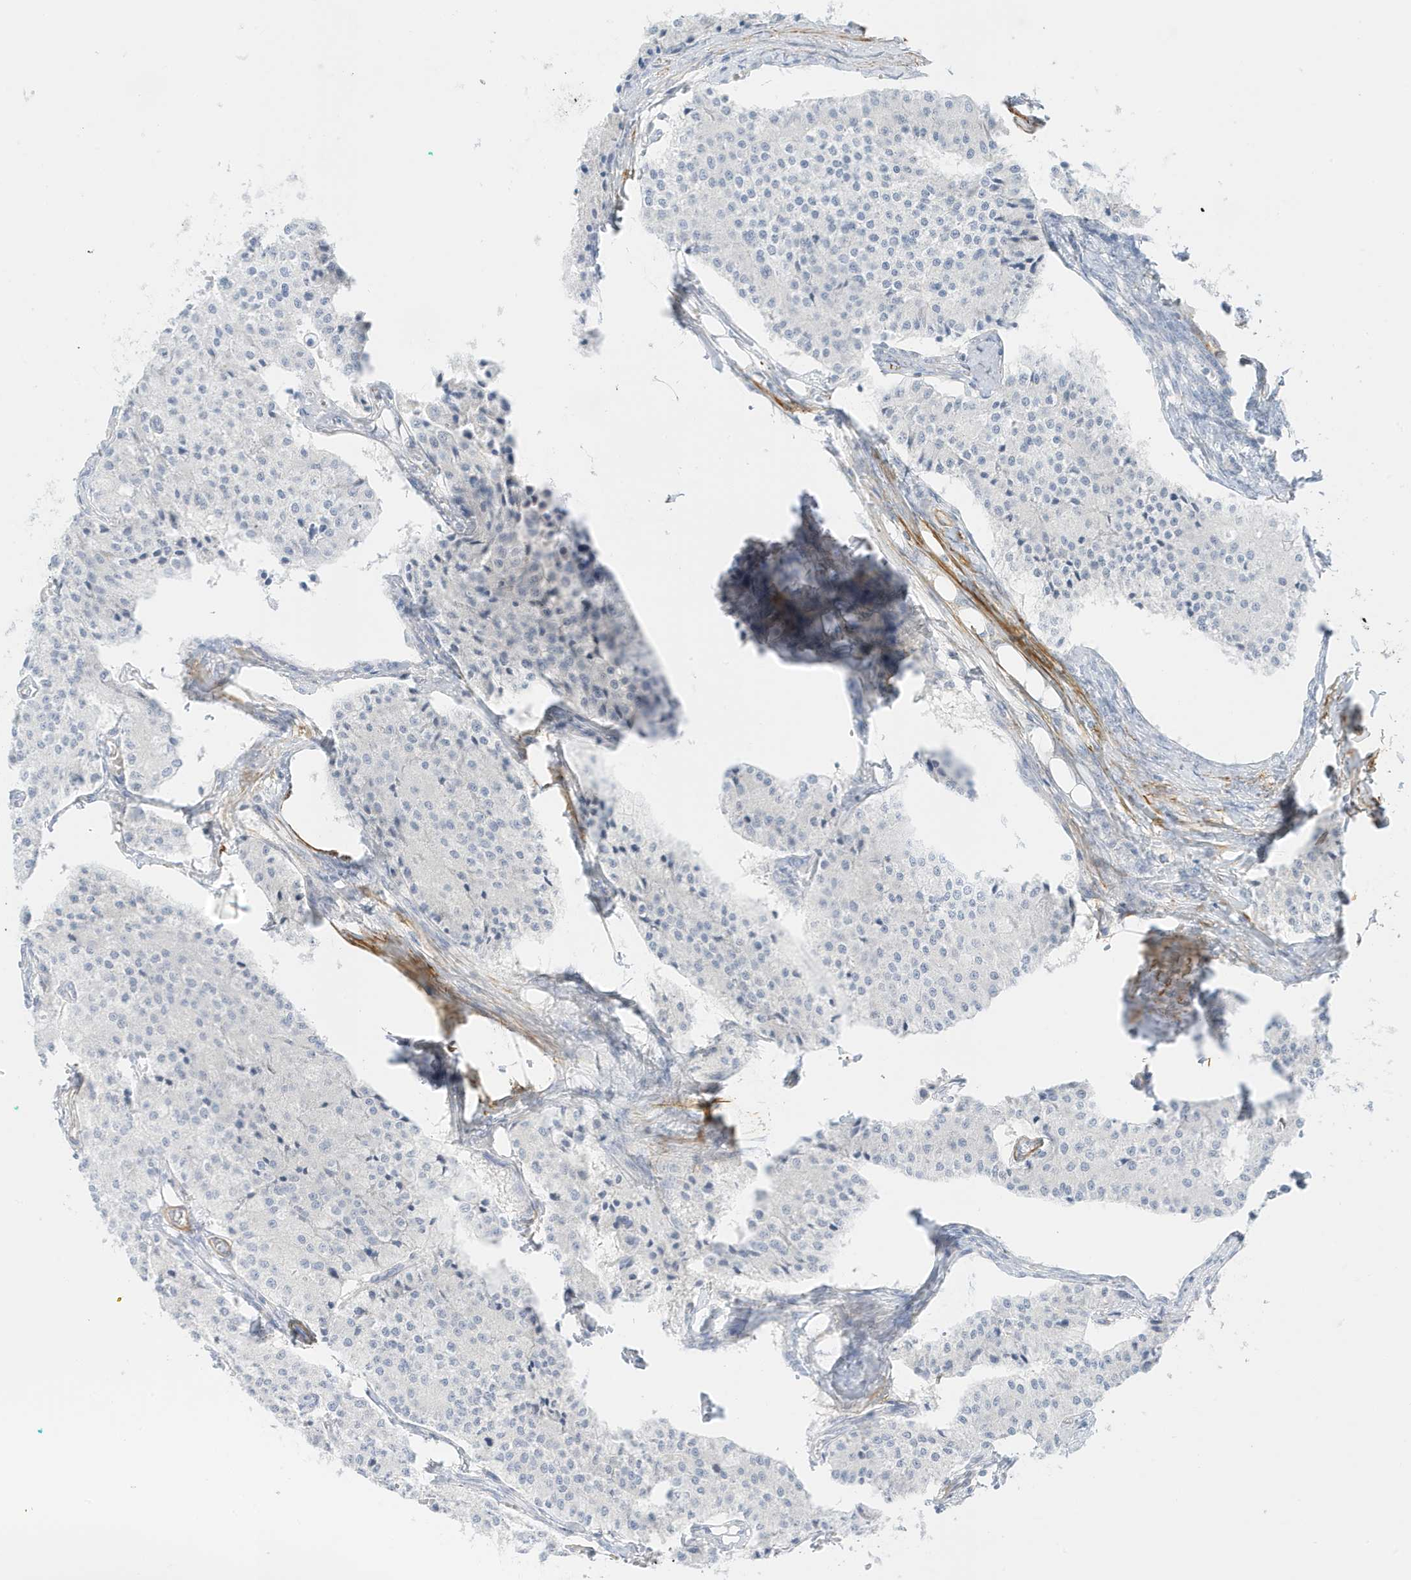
{"staining": {"intensity": "negative", "quantity": "none", "location": "none"}, "tissue": "carcinoid", "cell_type": "Tumor cells", "image_type": "cancer", "snomed": [{"axis": "morphology", "description": "Carcinoid, malignant, NOS"}, {"axis": "topography", "description": "Colon"}], "caption": "This micrograph is of carcinoid stained with immunohistochemistry to label a protein in brown with the nuclei are counter-stained blue. There is no staining in tumor cells.", "gene": "SLC22A13", "patient": {"sex": "female", "age": 52}}